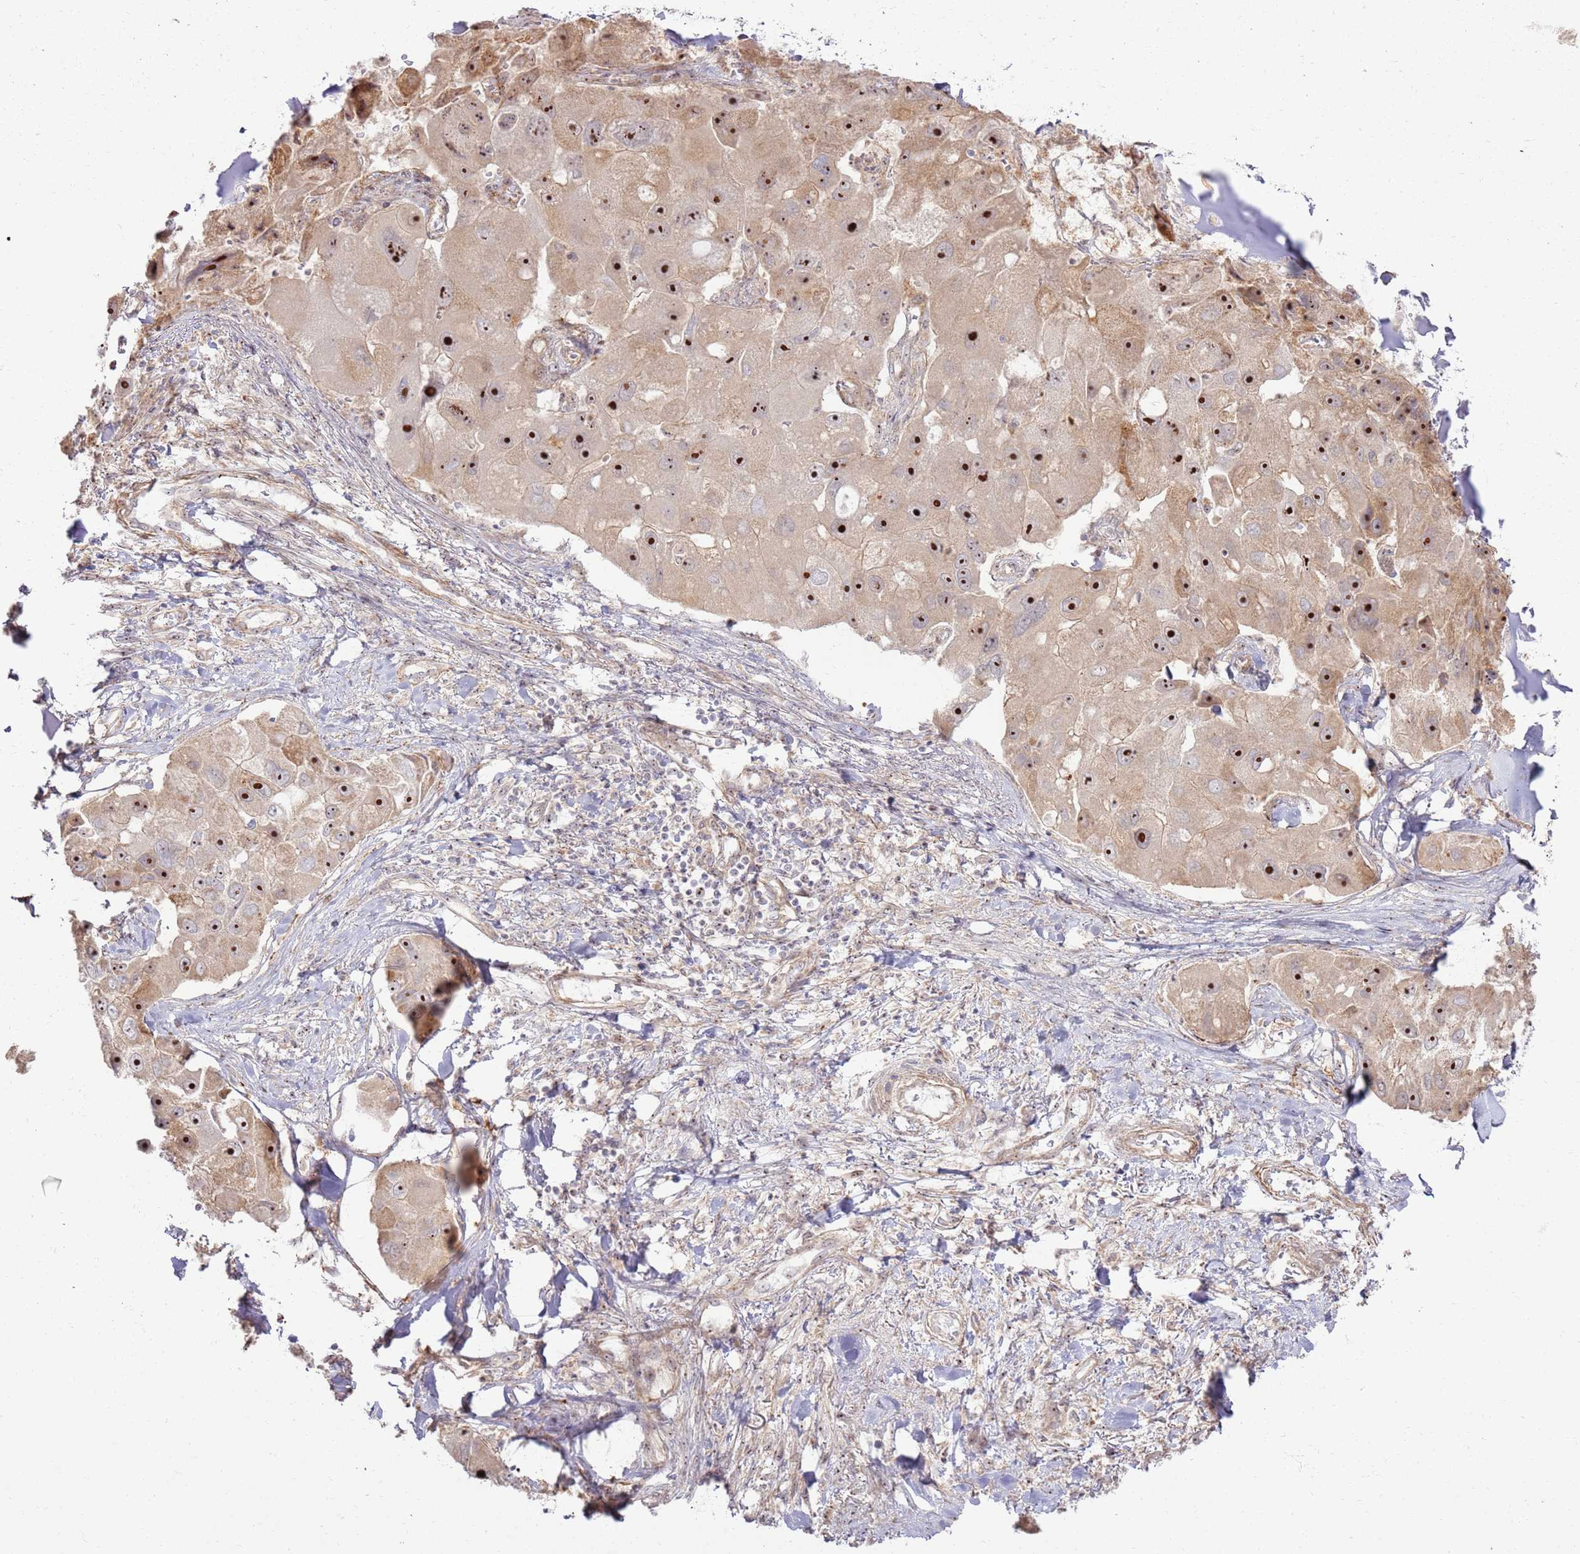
{"staining": {"intensity": "strong", "quantity": ">75%", "location": "cytoplasmic/membranous,nuclear"}, "tissue": "lung cancer", "cell_type": "Tumor cells", "image_type": "cancer", "snomed": [{"axis": "morphology", "description": "Adenocarcinoma, NOS"}, {"axis": "topography", "description": "Lung"}], "caption": "Brown immunohistochemical staining in human lung cancer shows strong cytoplasmic/membranous and nuclear staining in approximately >75% of tumor cells.", "gene": "CNPY1", "patient": {"sex": "female", "age": 54}}